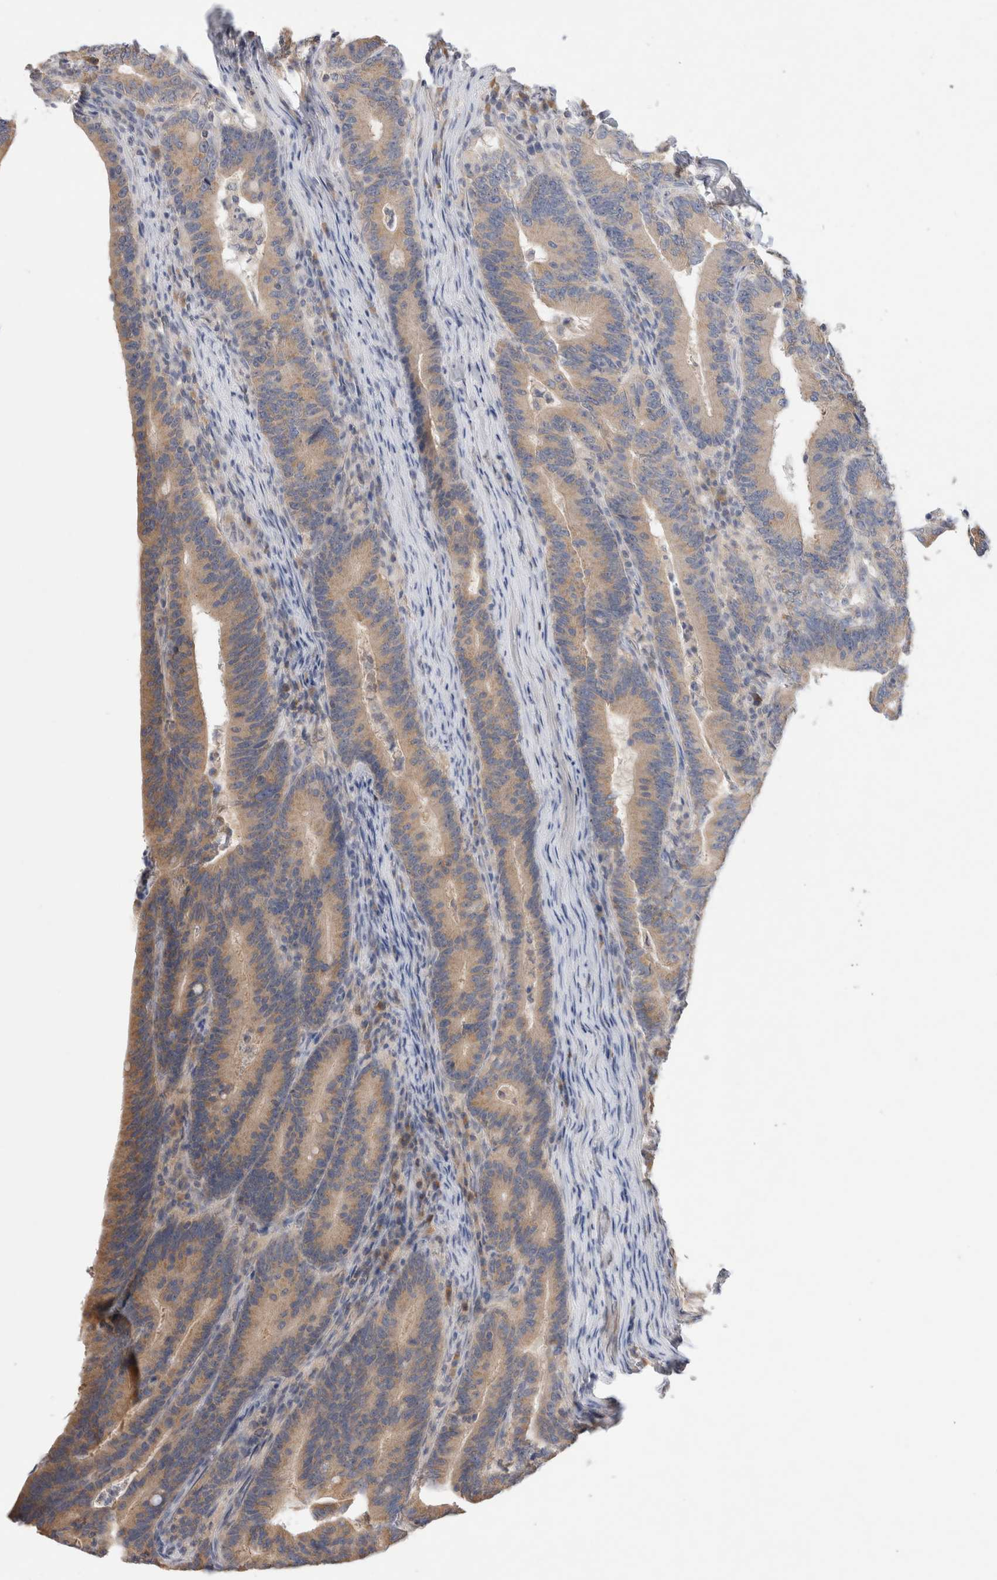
{"staining": {"intensity": "weak", "quantity": ">75%", "location": "cytoplasmic/membranous"}, "tissue": "colorectal cancer", "cell_type": "Tumor cells", "image_type": "cancer", "snomed": [{"axis": "morphology", "description": "Adenocarcinoma, NOS"}, {"axis": "topography", "description": "Colon"}], "caption": "A histopathology image of colorectal cancer (adenocarcinoma) stained for a protein reveals weak cytoplasmic/membranous brown staining in tumor cells. (DAB (3,3'-diaminobenzidine) IHC with brightfield microscopy, high magnification).", "gene": "GAS1", "patient": {"sex": "female", "age": 66}}